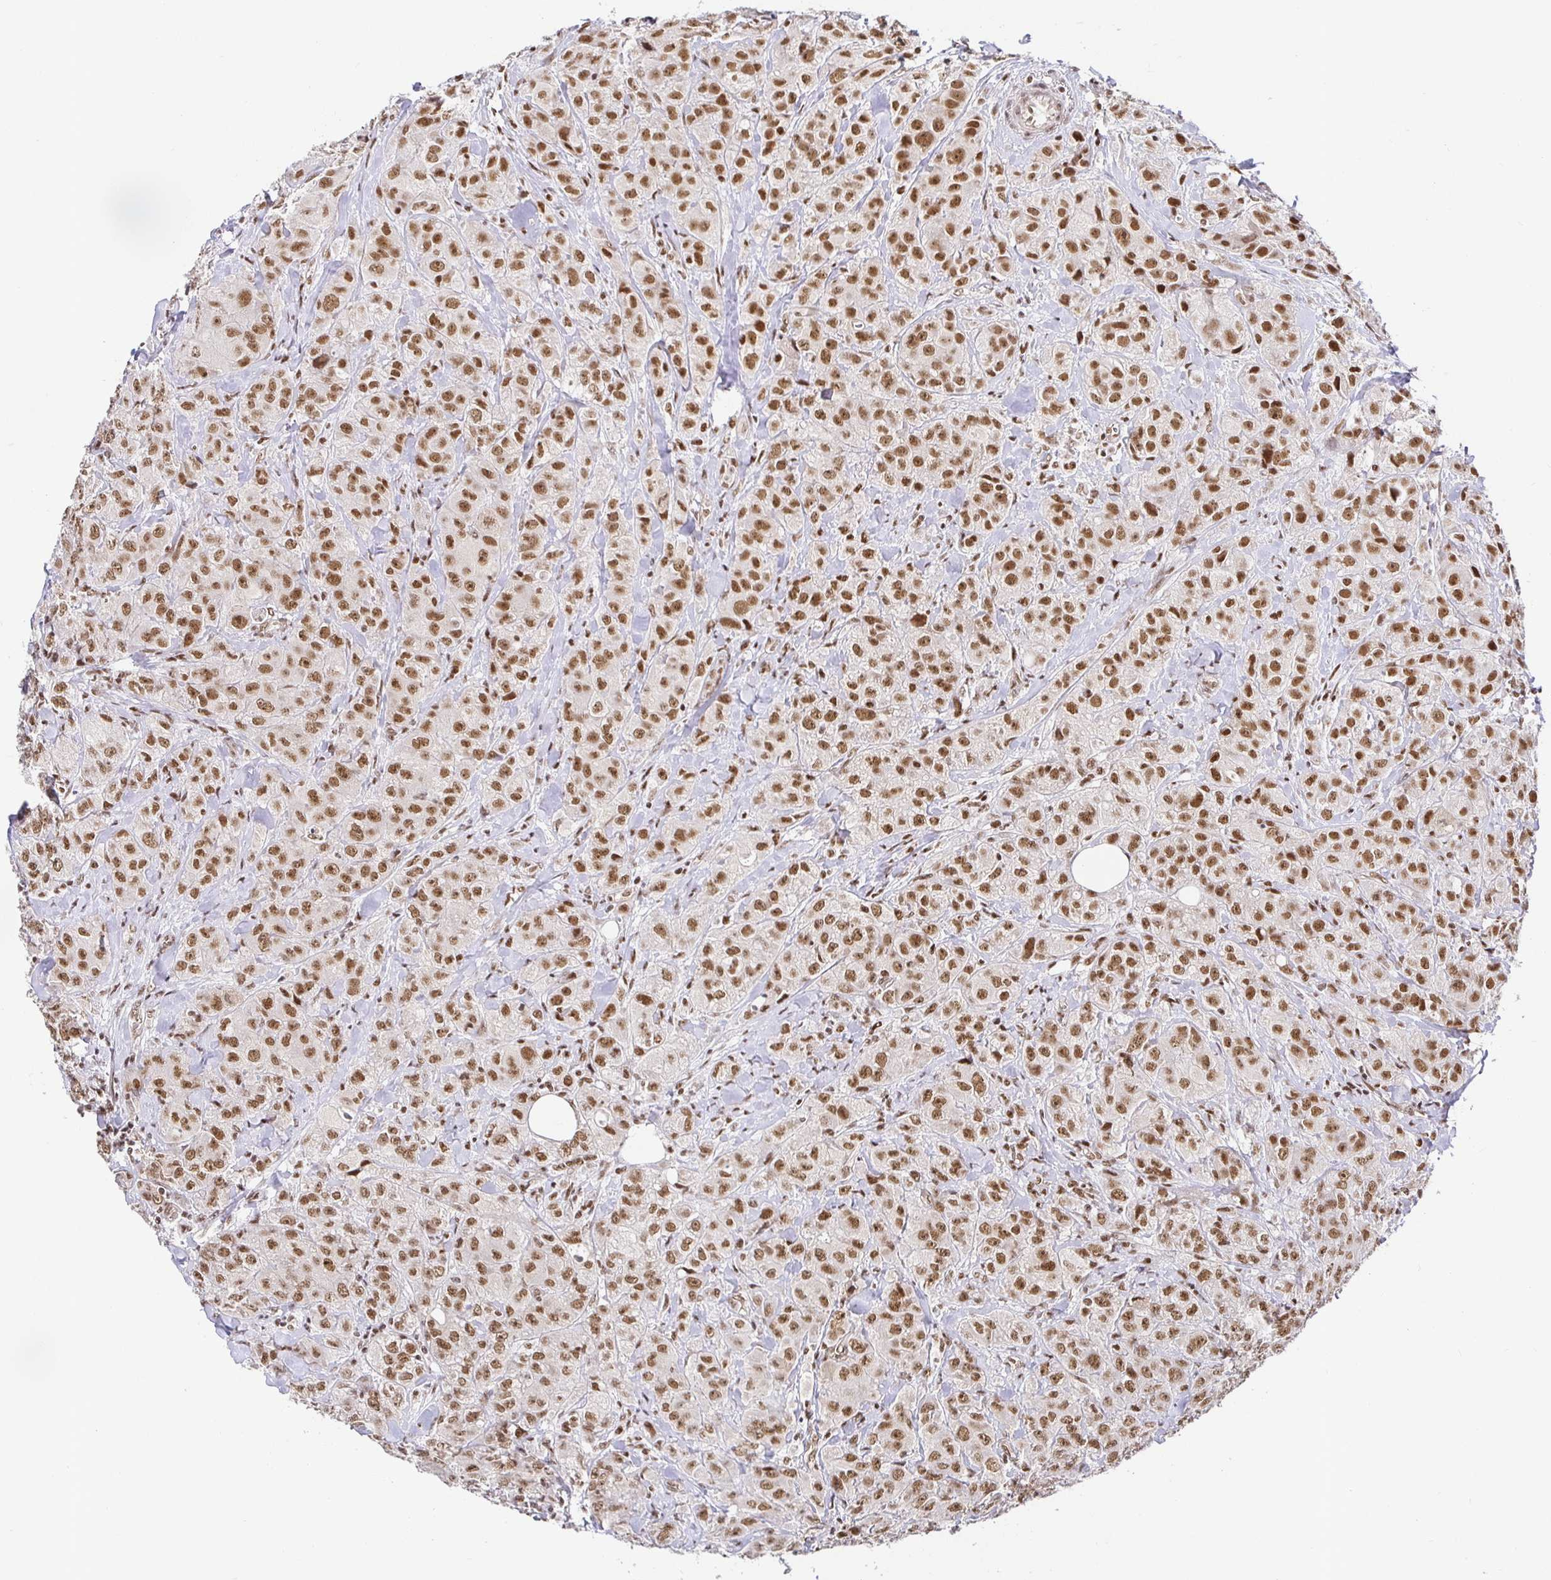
{"staining": {"intensity": "moderate", "quantity": ">75%", "location": "nuclear"}, "tissue": "breast cancer", "cell_type": "Tumor cells", "image_type": "cancer", "snomed": [{"axis": "morphology", "description": "Normal tissue, NOS"}, {"axis": "morphology", "description": "Duct carcinoma"}, {"axis": "topography", "description": "Breast"}], "caption": "Immunohistochemistry histopathology image of neoplastic tissue: human invasive ductal carcinoma (breast) stained using immunohistochemistry (IHC) displays medium levels of moderate protein expression localized specifically in the nuclear of tumor cells, appearing as a nuclear brown color.", "gene": "USF1", "patient": {"sex": "female", "age": 43}}